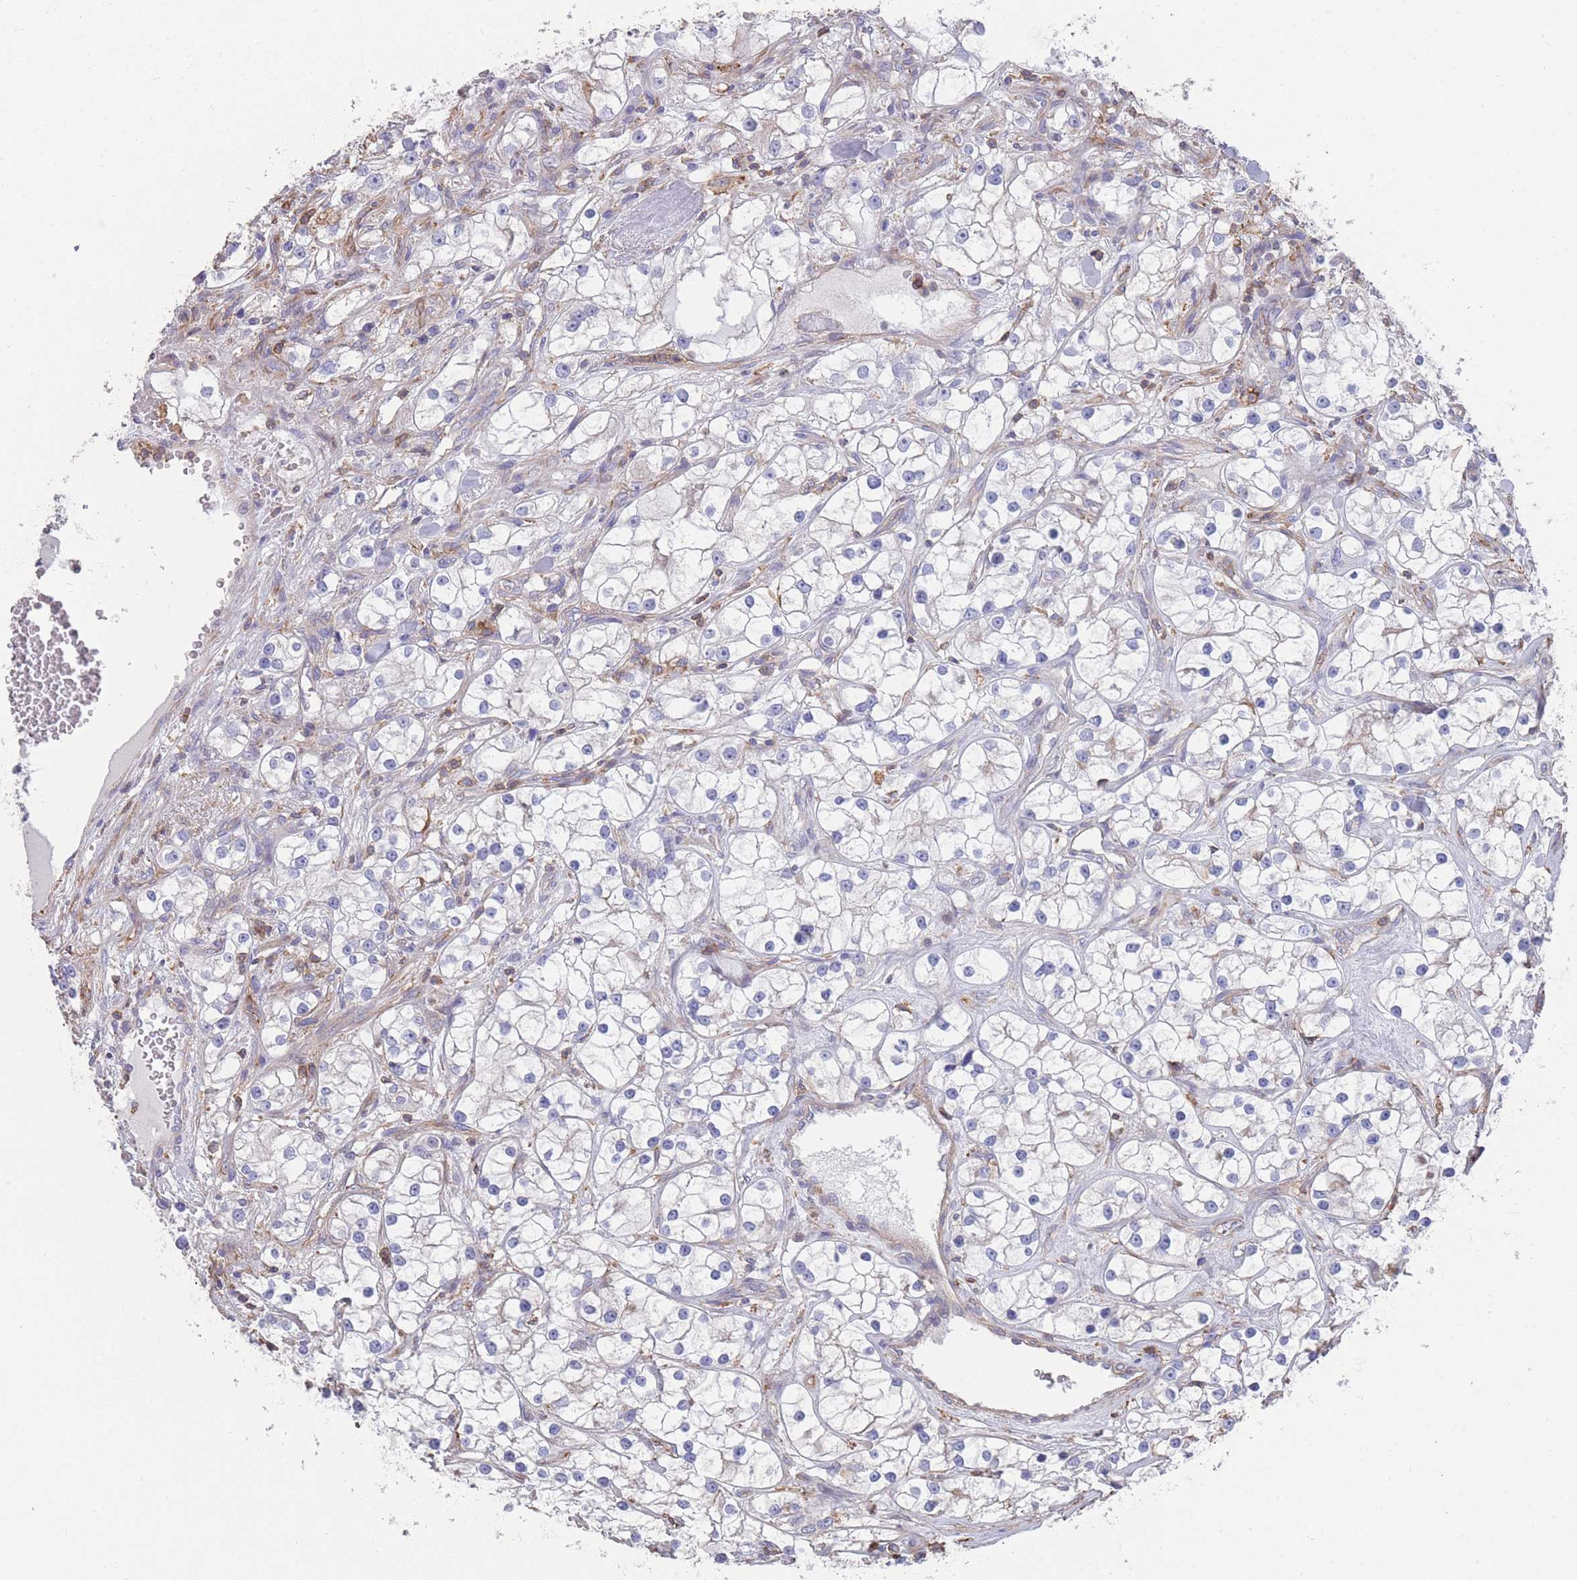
{"staining": {"intensity": "negative", "quantity": "none", "location": "none"}, "tissue": "renal cancer", "cell_type": "Tumor cells", "image_type": "cancer", "snomed": [{"axis": "morphology", "description": "Adenocarcinoma, NOS"}, {"axis": "topography", "description": "Kidney"}], "caption": "Immunohistochemical staining of renal cancer (adenocarcinoma) displays no significant positivity in tumor cells. Nuclei are stained in blue.", "gene": "SCCPDH", "patient": {"sex": "male", "age": 77}}